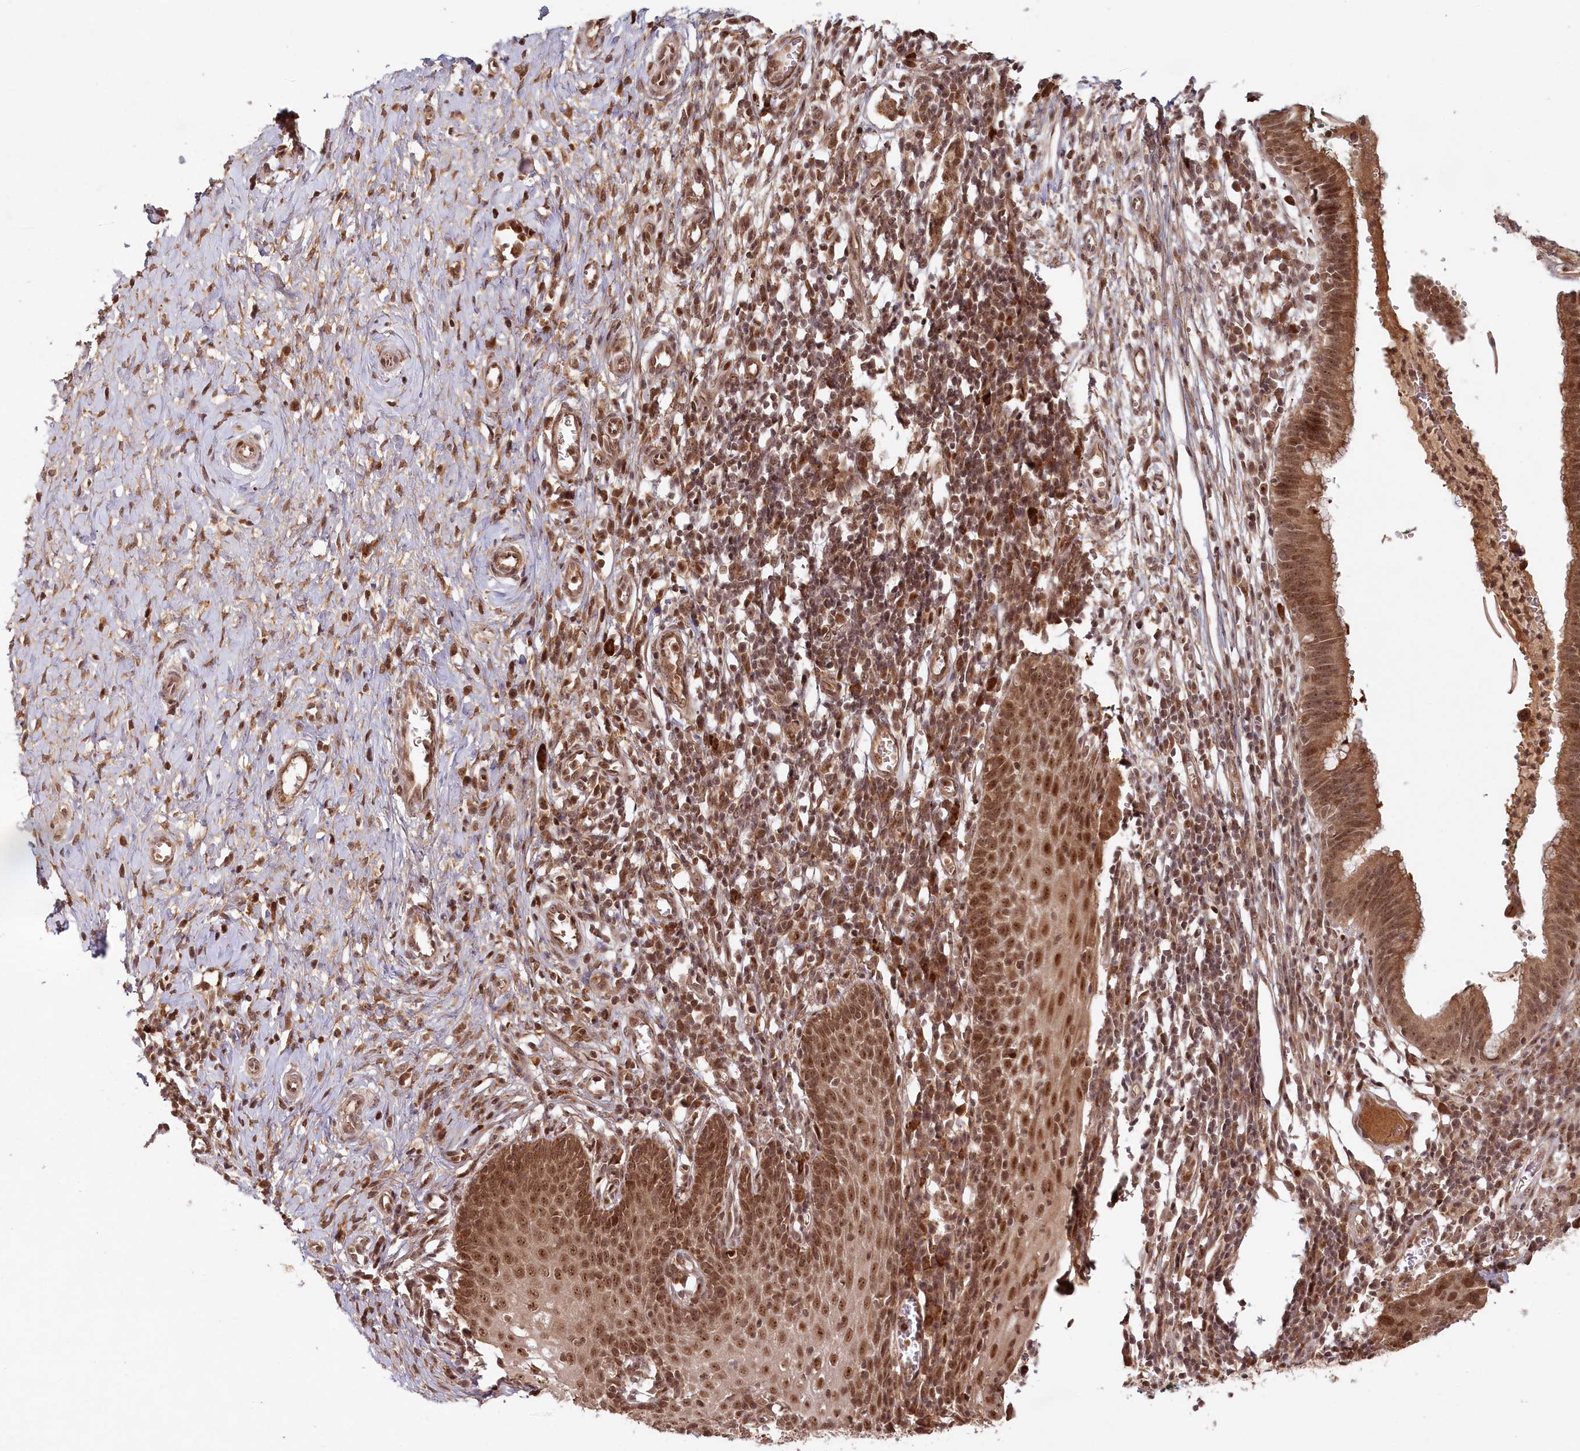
{"staining": {"intensity": "moderate", "quantity": ">75%", "location": "cytoplasmic/membranous,nuclear"}, "tissue": "cervix", "cell_type": "Glandular cells", "image_type": "normal", "snomed": [{"axis": "morphology", "description": "Normal tissue, NOS"}, {"axis": "morphology", "description": "Adenocarcinoma, NOS"}, {"axis": "topography", "description": "Cervix"}], "caption": "Immunohistochemical staining of unremarkable cervix reveals medium levels of moderate cytoplasmic/membranous,nuclear positivity in approximately >75% of glandular cells.", "gene": "WAPL", "patient": {"sex": "female", "age": 29}}